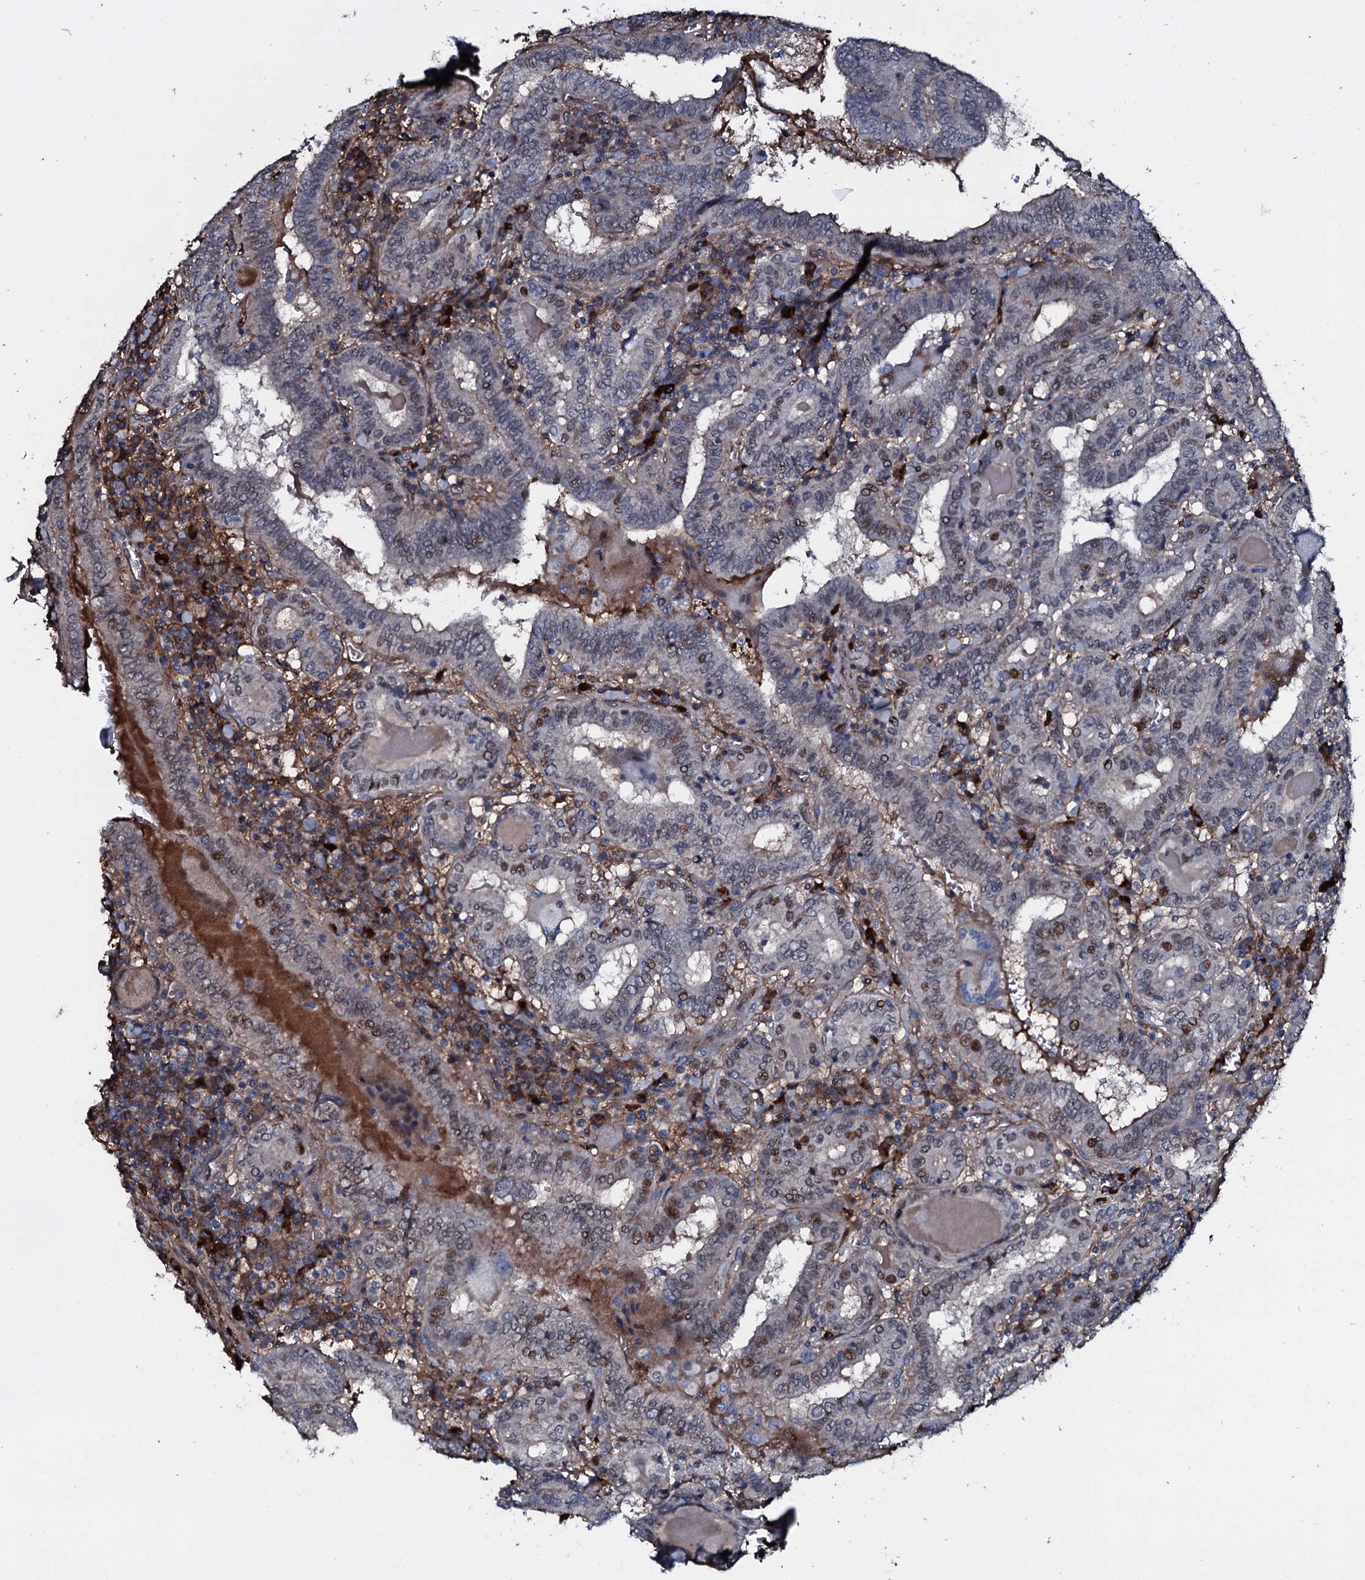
{"staining": {"intensity": "weak", "quantity": "25%-75%", "location": "nuclear"}, "tissue": "thyroid cancer", "cell_type": "Tumor cells", "image_type": "cancer", "snomed": [{"axis": "morphology", "description": "Papillary adenocarcinoma, NOS"}, {"axis": "topography", "description": "Thyroid gland"}], "caption": "Tumor cells reveal low levels of weak nuclear expression in about 25%-75% of cells in thyroid papillary adenocarcinoma.", "gene": "LYG2", "patient": {"sex": "female", "age": 72}}